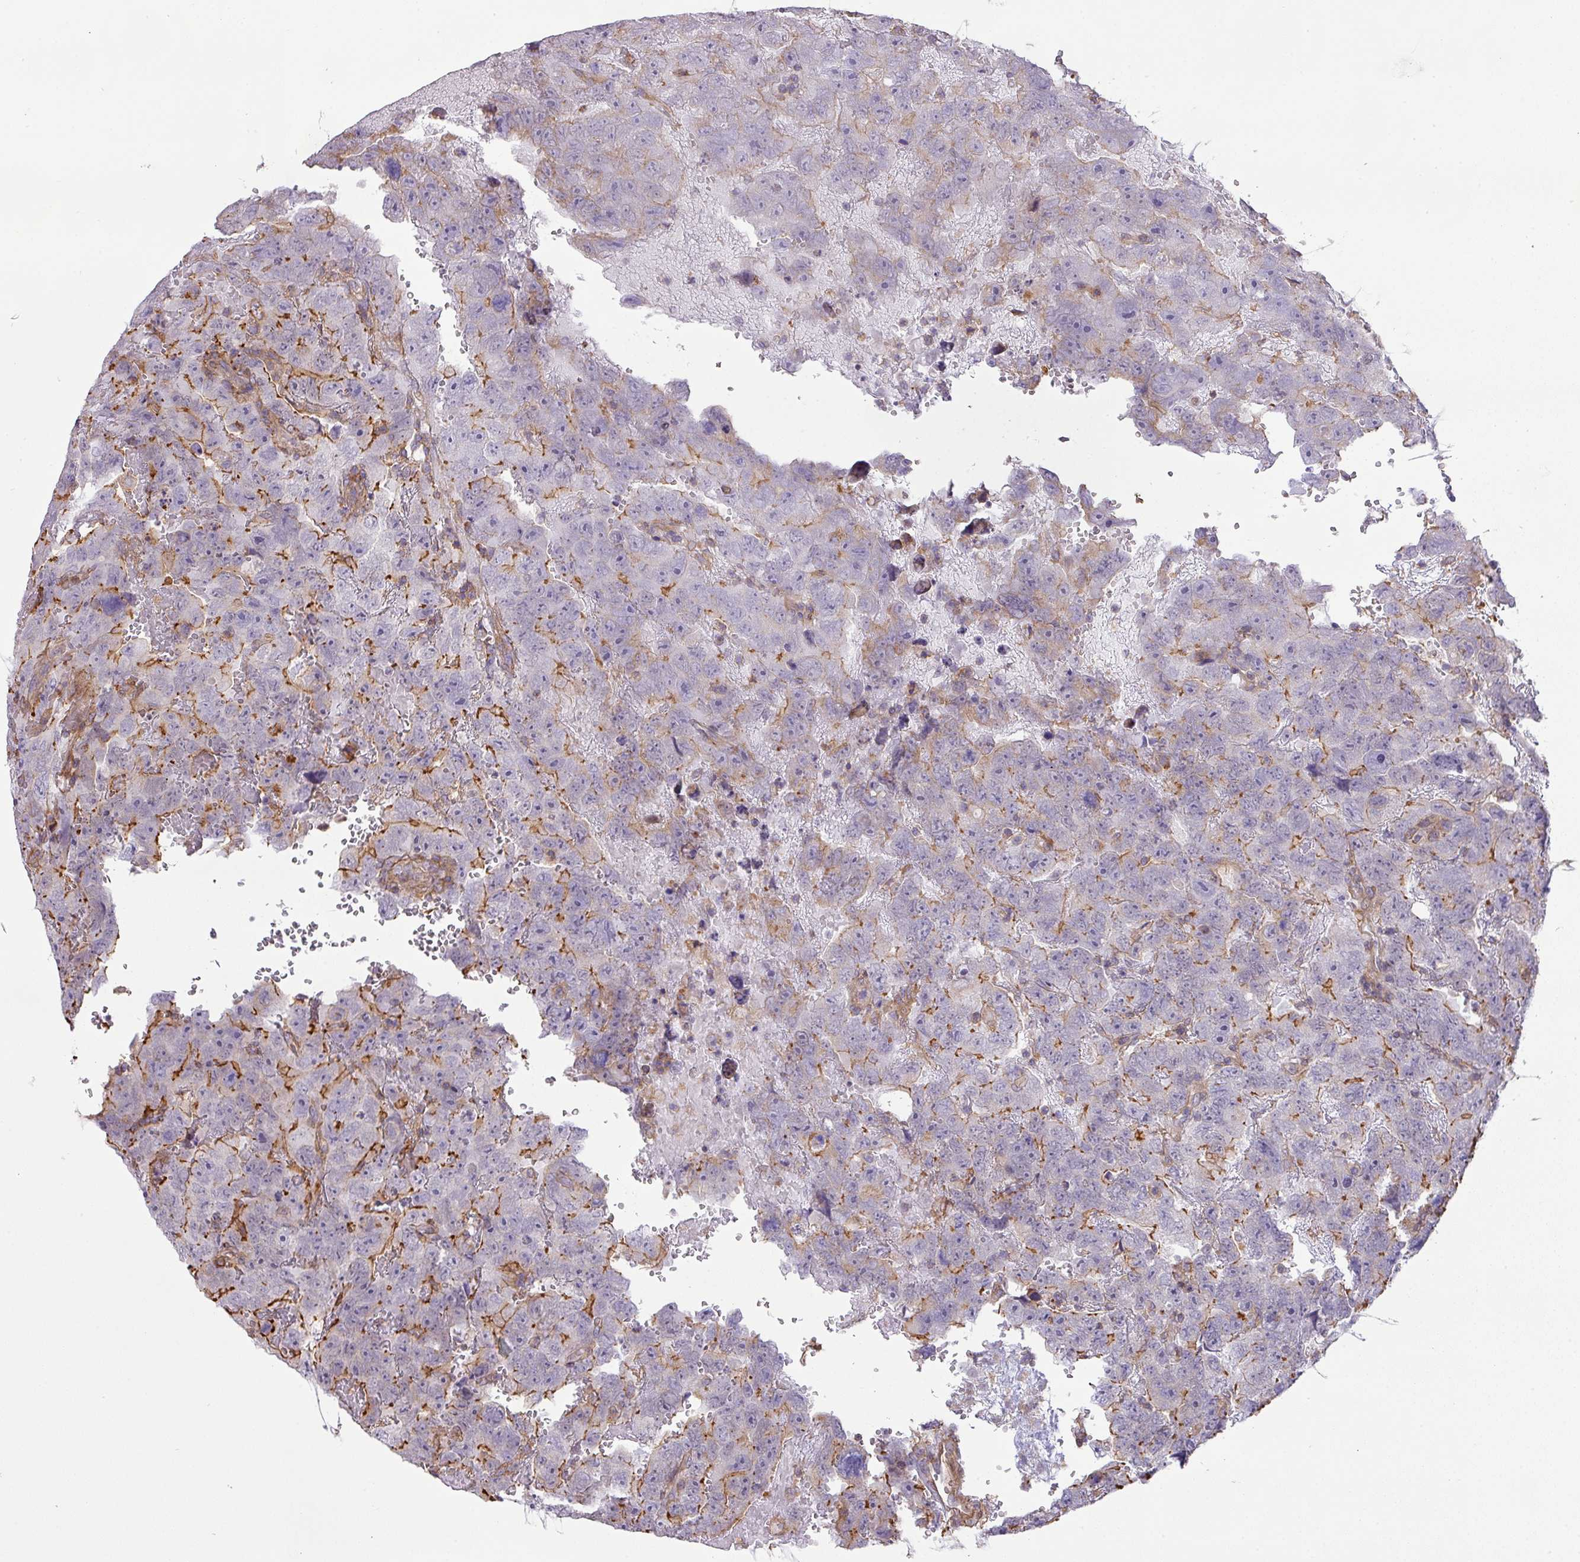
{"staining": {"intensity": "strong", "quantity": "<25%", "location": "cytoplasmic/membranous"}, "tissue": "testis cancer", "cell_type": "Tumor cells", "image_type": "cancer", "snomed": [{"axis": "morphology", "description": "Carcinoma, Embryonal, NOS"}, {"axis": "topography", "description": "Testis"}], "caption": "DAB (3,3'-diaminobenzidine) immunohistochemical staining of human testis cancer (embryonal carcinoma) shows strong cytoplasmic/membranous protein expression in approximately <25% of tumor cells.", "gene": "LRRC41", "patient": {"sex": "male", "age": 45}}